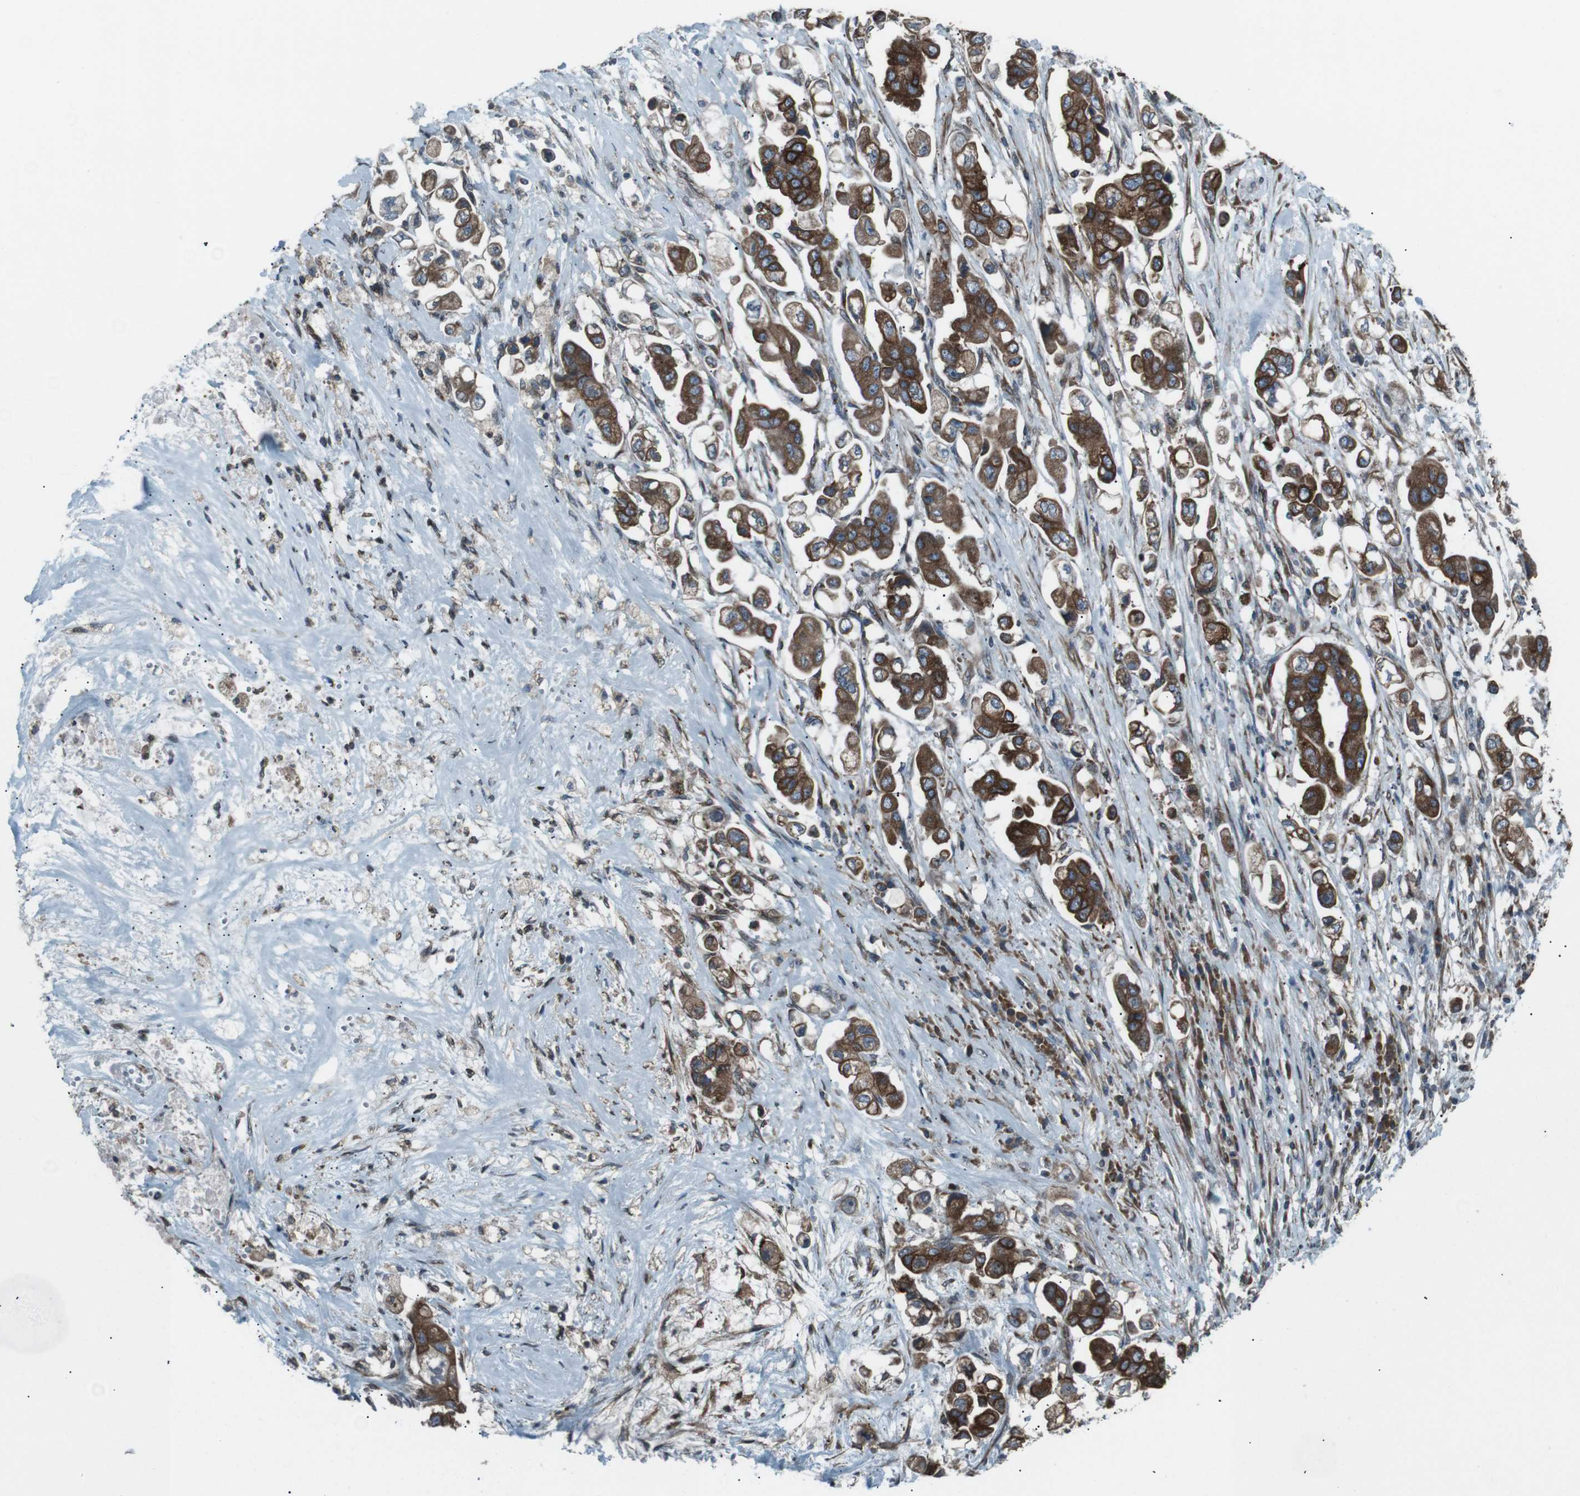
{"staining": {"intensity": "moderate", "quantity": ">75%", "location": "cytoplasmic/membranous"}, "tissue": "stomach cancer", "cell_type": "Tumor cells", "image_type": "cancer", "snomed": [{"axis": "morphology", "description": "Adenocarcinoma, NOS"}, {"axis": "topography", "description": "Stomach"}], "caption": "Tumor cells display medium levels of moderate cytoplasmic/membranous staining in approximately >75% of cells in human adenocarcinoma (stomach).", "gene": "LNPK", "patient": {"sex": "male", "age": 62}}